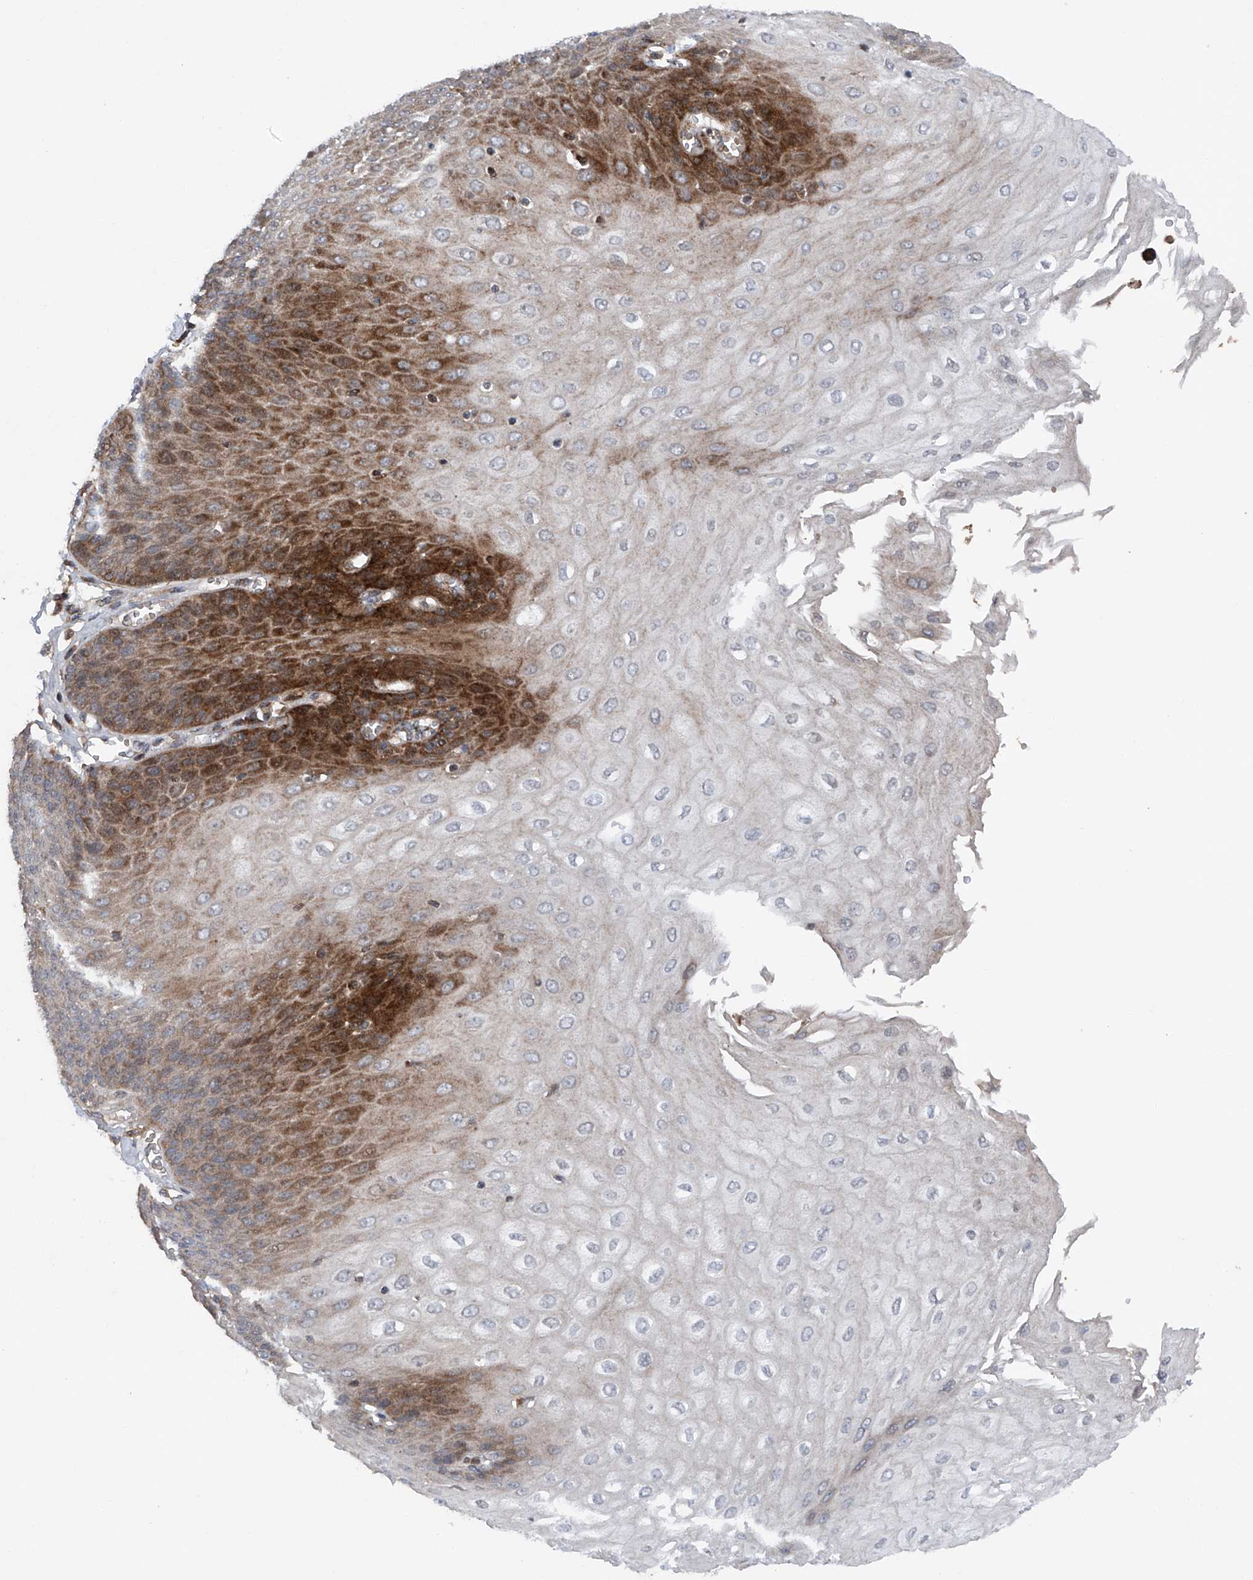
{"staining": {"intensity": "strong", "quantity": "25%-75%", "location": "cytoplasmic/membranous"}, "tissue": "esophagus", "cell_type": "Squamous epithelial cells", "image_type": "normal", "snomed": [{"axis": "morphology", "description": "Normal tissue, NOS"}, {"axis": "topography", "description": "Esophagus"}], "caption": "Squamous epithelial cells display high levels of strong cytoplasmic/membranous positivity in approximately 25%-75% of cells in benign human esophagus. (DAB (3,3'-diaminobenzidine) IHC with brightfield microscopy, high magnification).", "gene": "DAD1", "patient": {"sex": "male", "age": 60}}